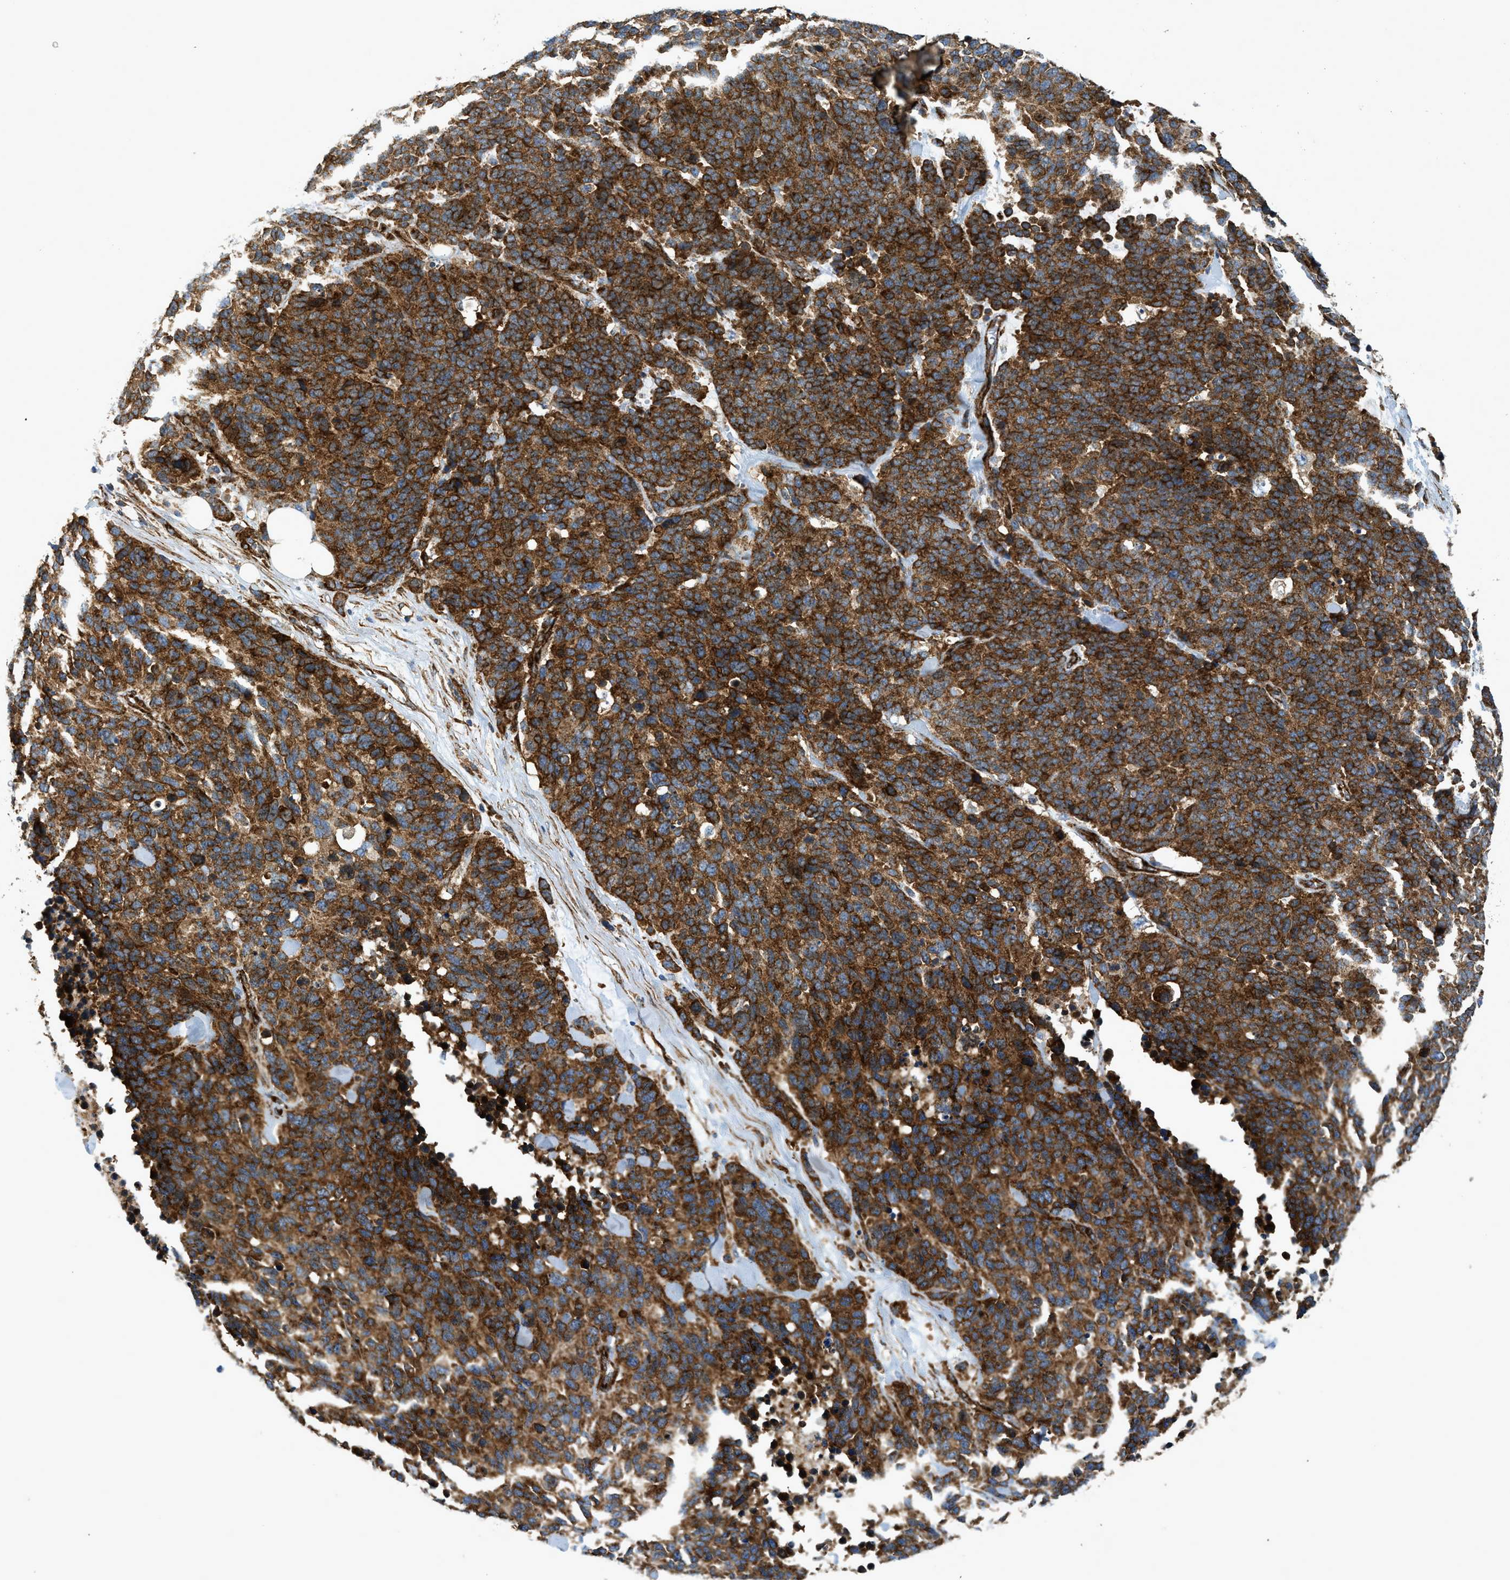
{"staining": {"intensity": "strong", "quantity": ">75%", "location": "cytoplasmic/membranous"}, "tissue": "lung cancer", "cell_type": "Tumor cells", "image_type": "cancer", "snomed": [{"axis": "morphology", "description": "Neoplasm, malignant, NOS"}, {"axis": "topography", "description": "Lung"}], "caption": "Neoplasm (malignant) (lung) stained with a brown dye shows strong cytoplasmic/membranous positive staining in about >75% of tumor cells.", "gene": "HIP1", "patient": {"sex": "female", "age": 58}}